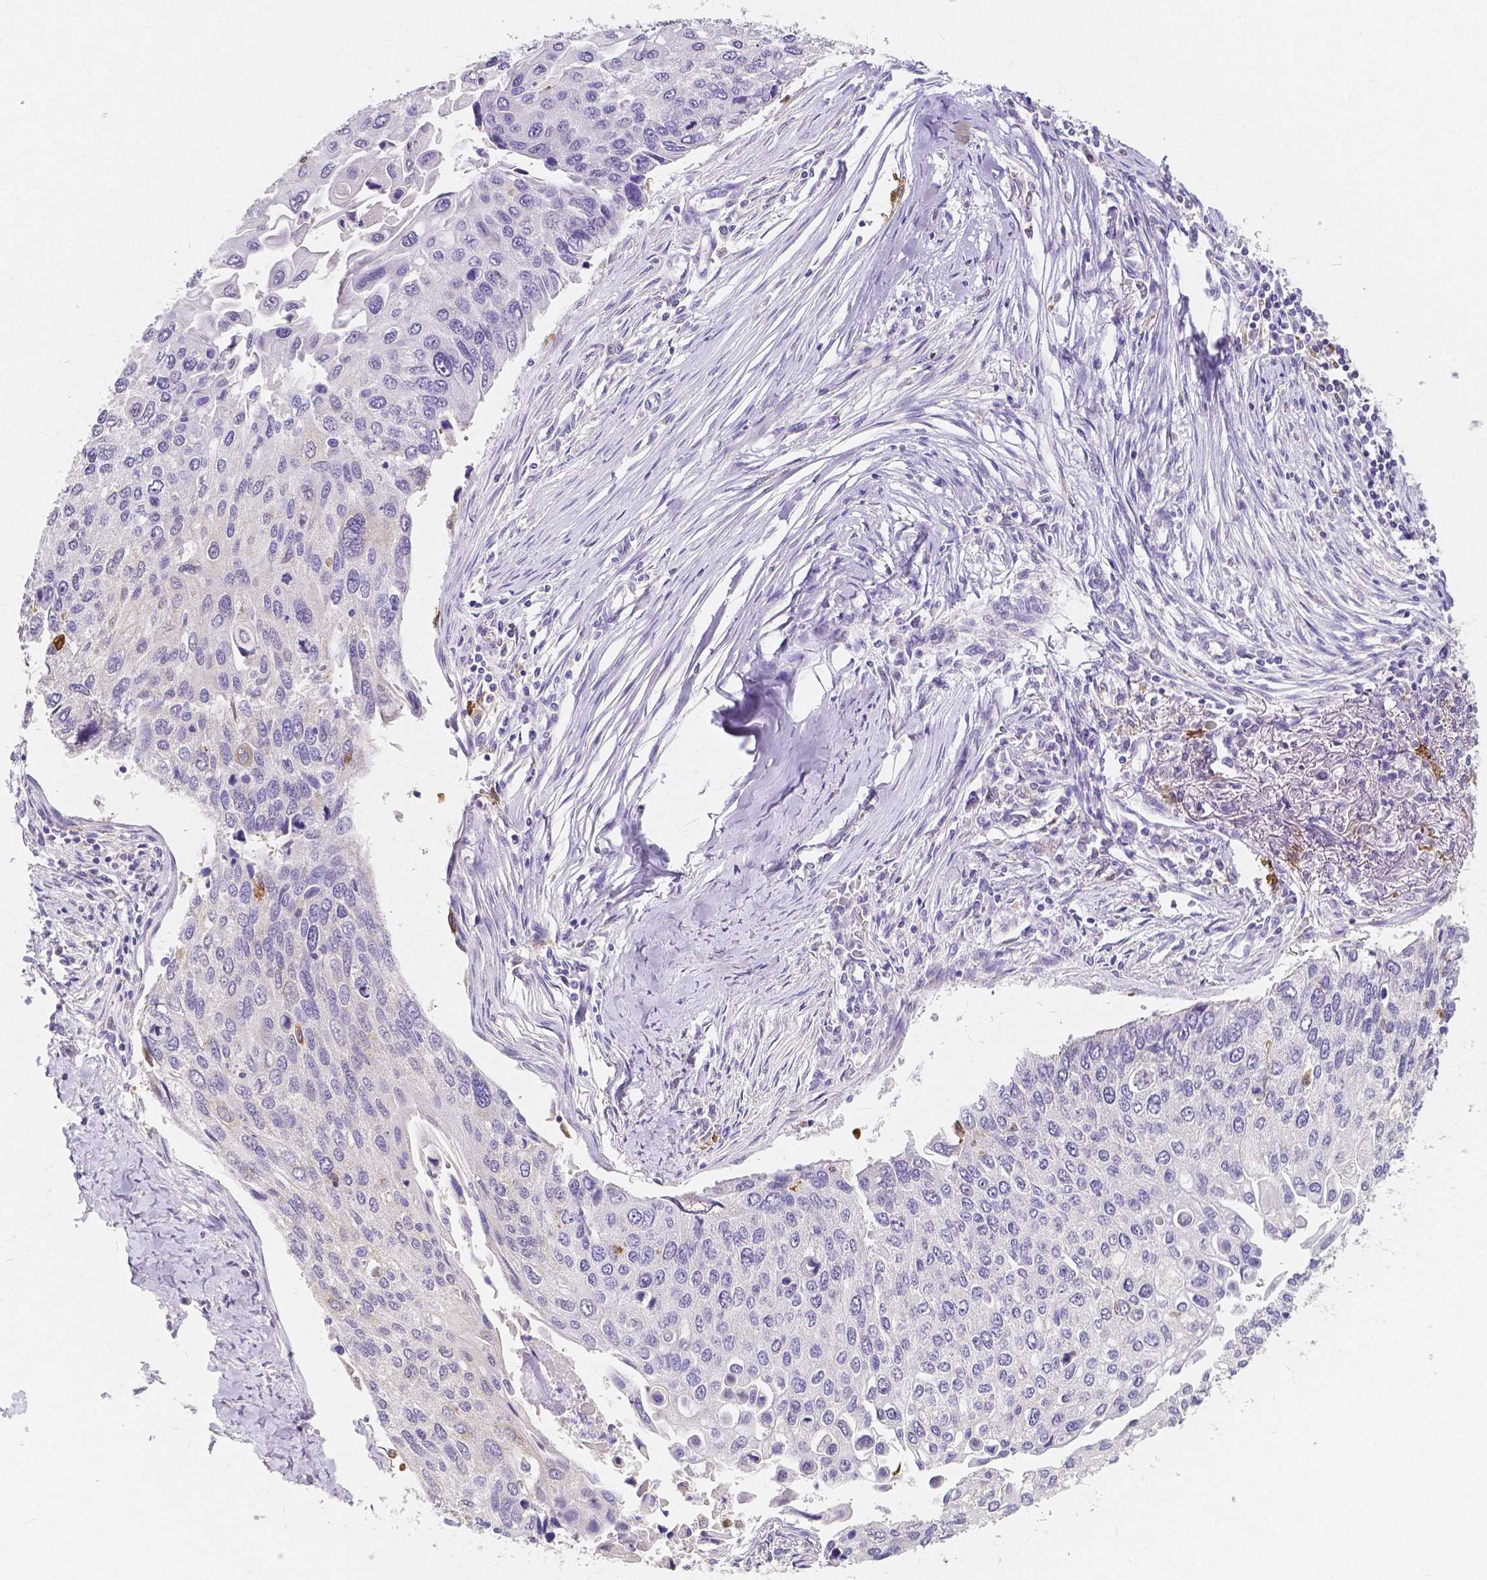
{"staining": {"intensity": "negative", "quantity": "none", "location": "none"}, "tissue": "lung cancer", "cell_type": "Tumor cells", "image_type": "cancer", "snomed": [{"axis": "morphology", "description": "Squamous cell carcinoma, NOS"}, {"axis": "morphology", "description": "Squamous cell carcinoma, metastatic, NOS"}, {"axis": "topography", "description": "Lung"}], "caption": "Lung cancer stained for a protein using IHC exhibits no staining tumor cells.", "gene": "ACP5", "patient": {"sex": "male", "age": 63}}